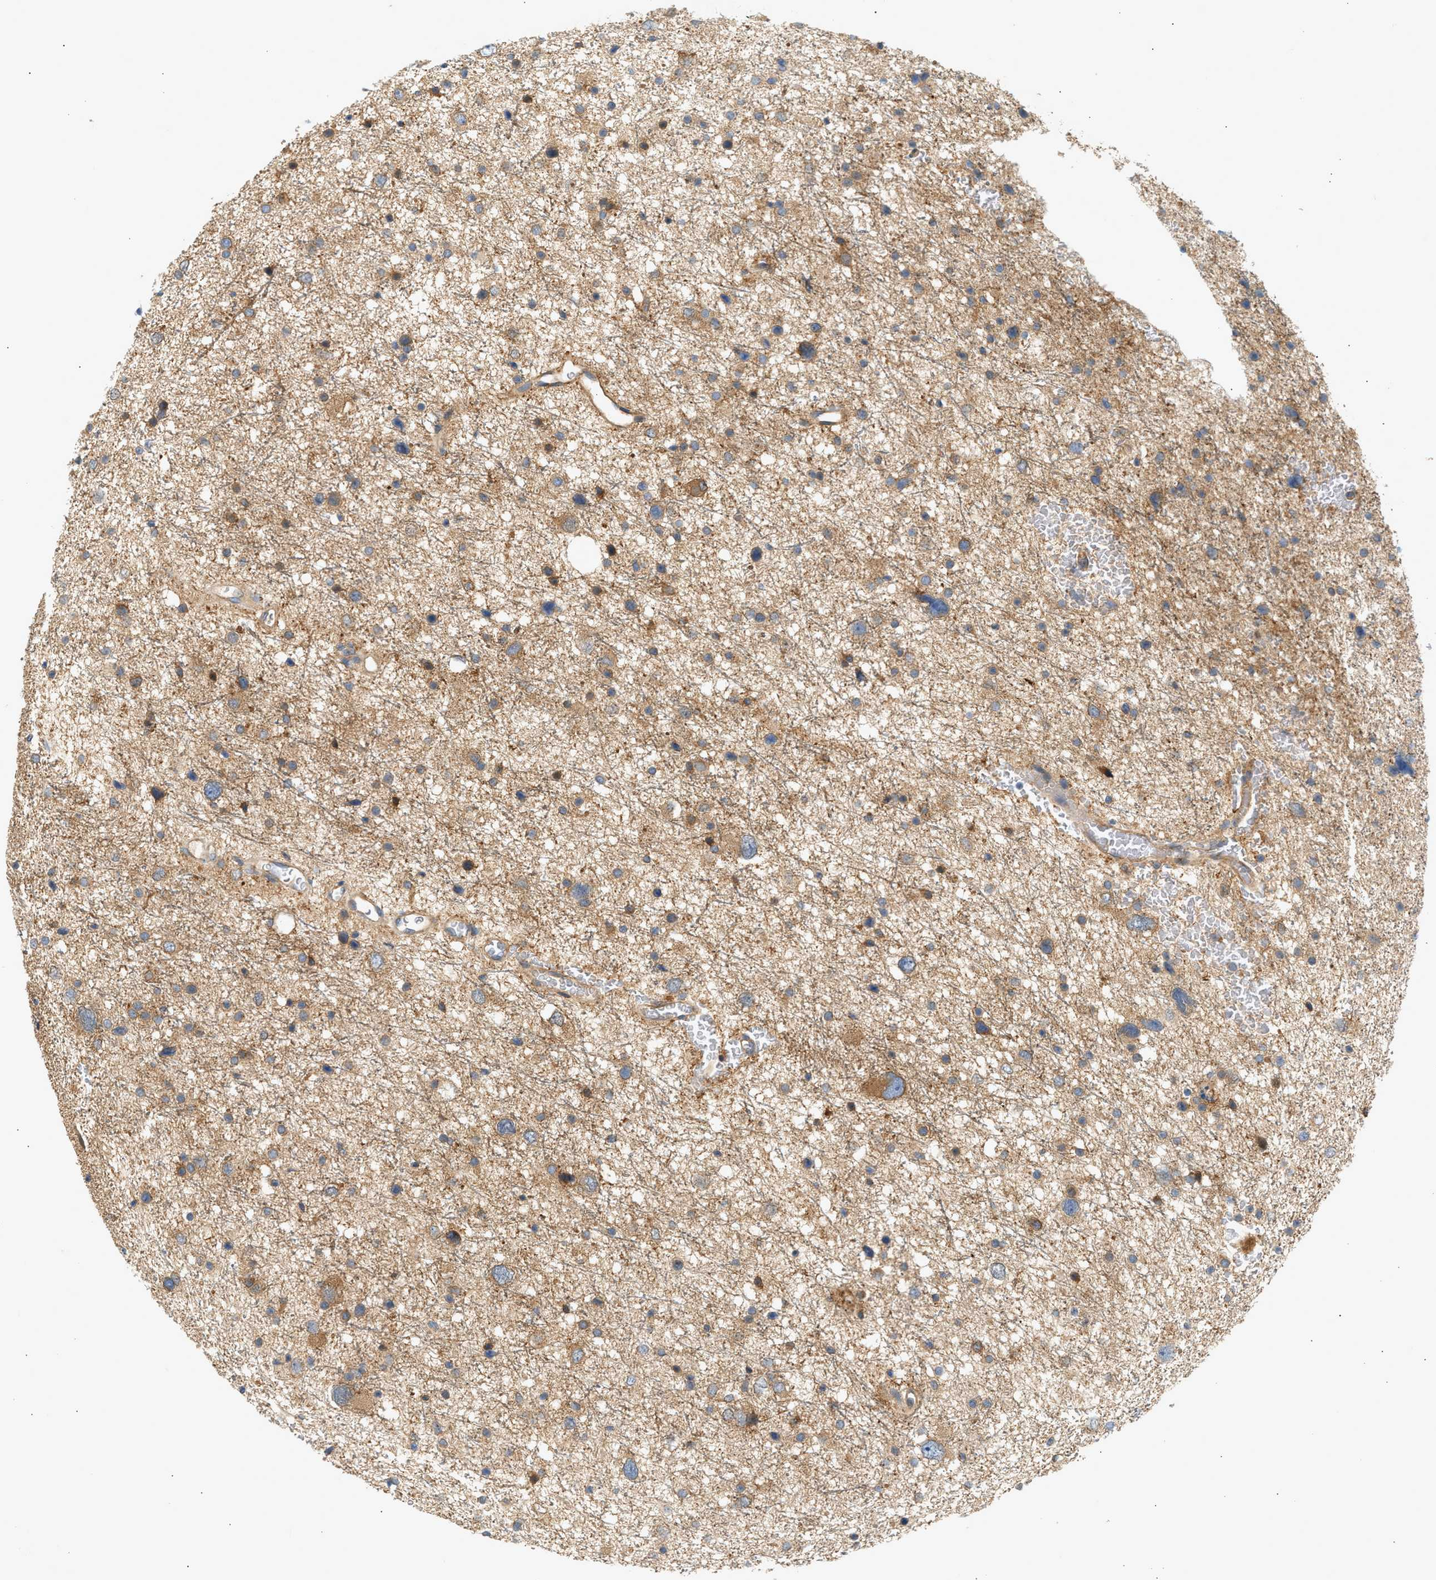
{"staining": {"intensity": "moderate", "quantity": ">75%", "location": "cytoplasmic/membranous"}, "tissue": "glioma", "cell_type": "Tumor cells", "image_type": "cancer", "snomed": [{"axis": "morphology", "description": "Glioma, malignant, Low grade"}, {"axis": "topography", "description": "Brain"}], "caption": "Moderate cytoplasmic/membranous positivity is present in approximately >75% of tumor cells in glioma.", "gene": "PAFAH1B1", "patient": {"sex": "female", "age": 37}}